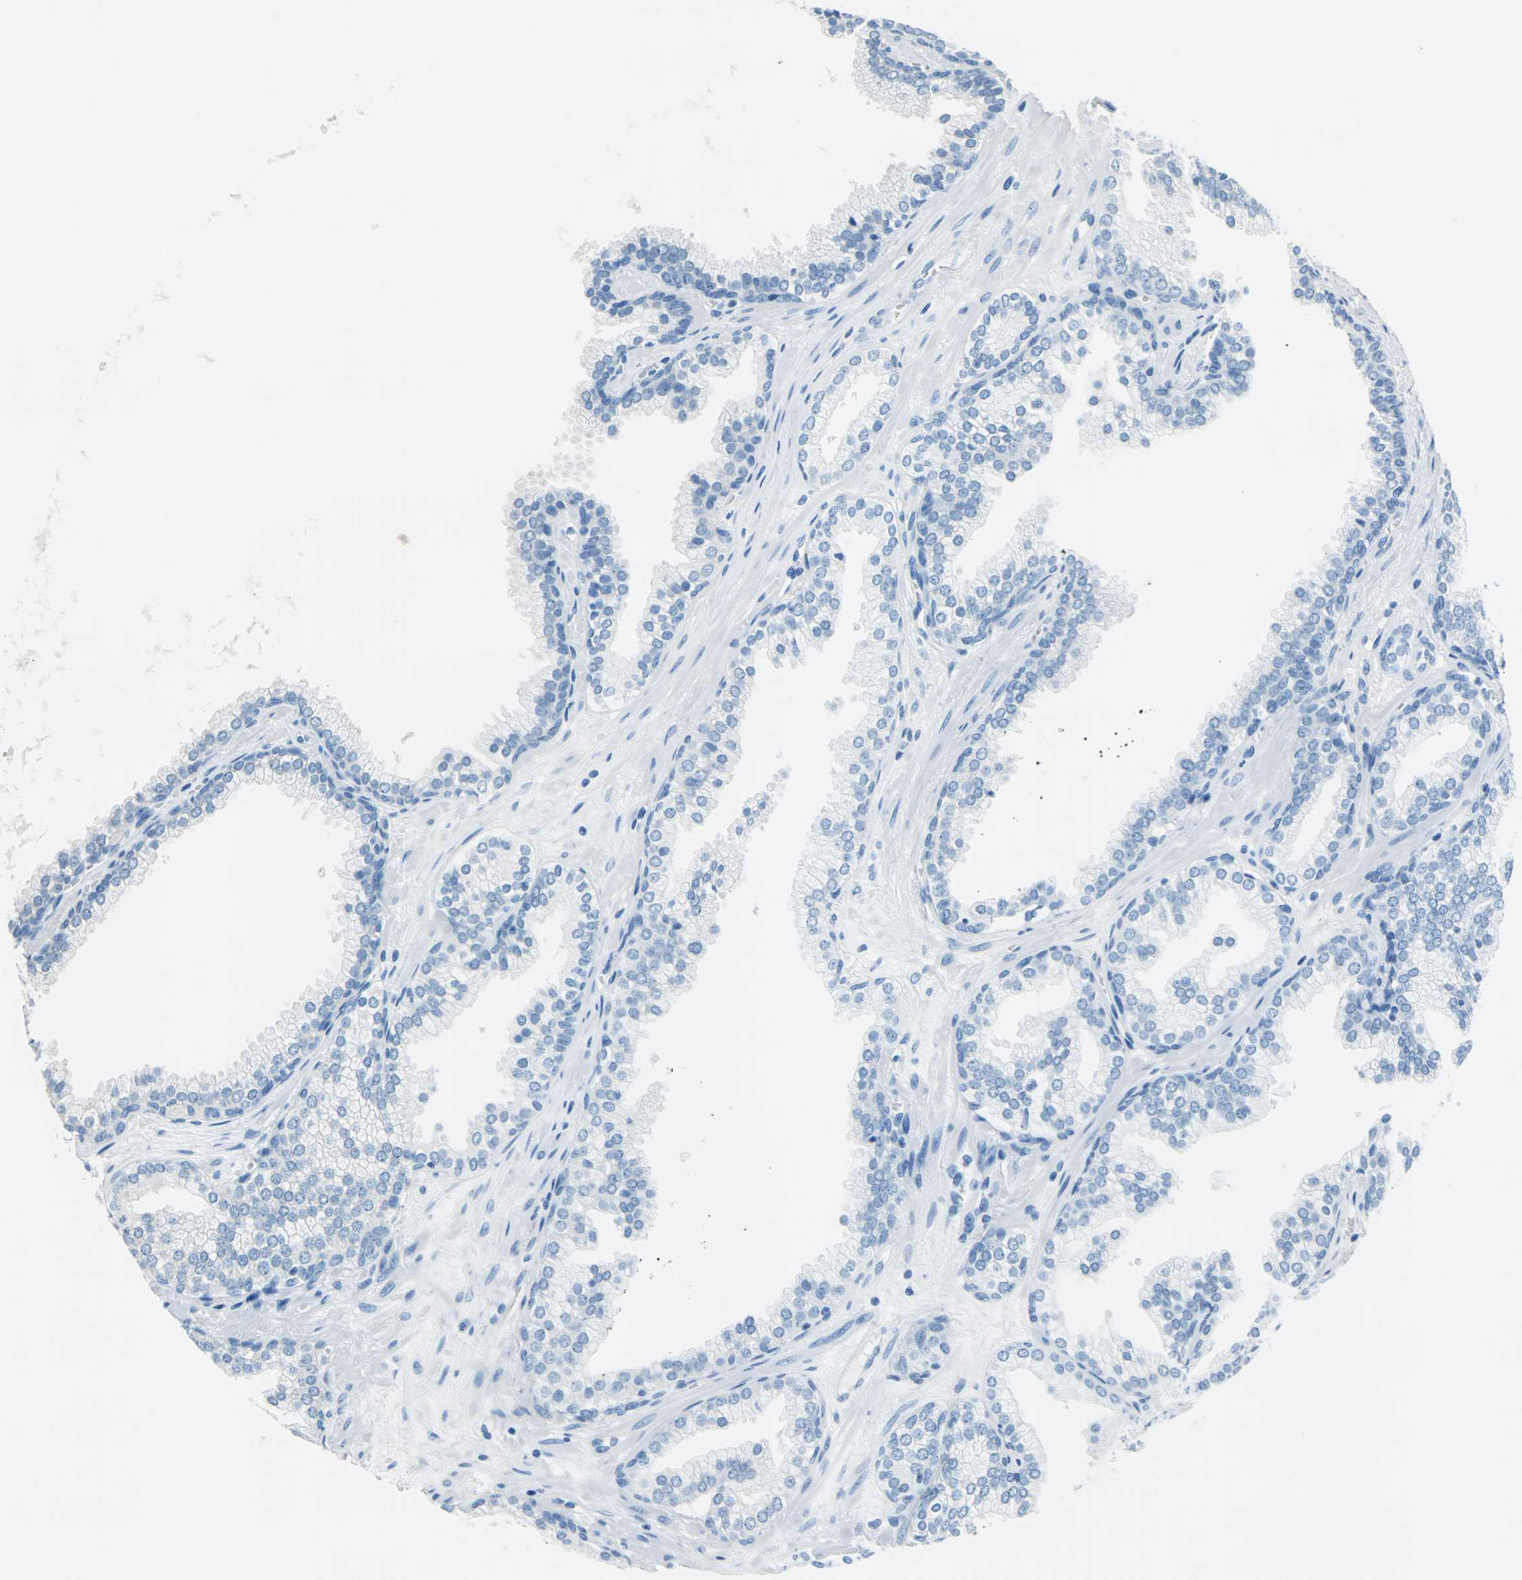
{"staining": {"intensity": "moderate", "quantity": "25%-75%", "location": "cytoplasmic/membranous"}, "tissue": "prostate cancer", "cell_type": "Tumor cells", "image_type": "cancer", "snomed": [{"axis": "morphology", "description": "Adenocarcinoma, Low grade"}, {"axis": "topography", "description": "Prostate"}], "caption": "Immunohistochemistry (IHC) (DAB) staining of human prostate cancer exhibits moderate cytoplasmic/membranous protein staining in about 25%-75% of tumor cells. (DAB = brown stain, brightfield microscopy at high magnification).", "gene": "FKBP4", "patient": {"sex": "male", "age": 57}}